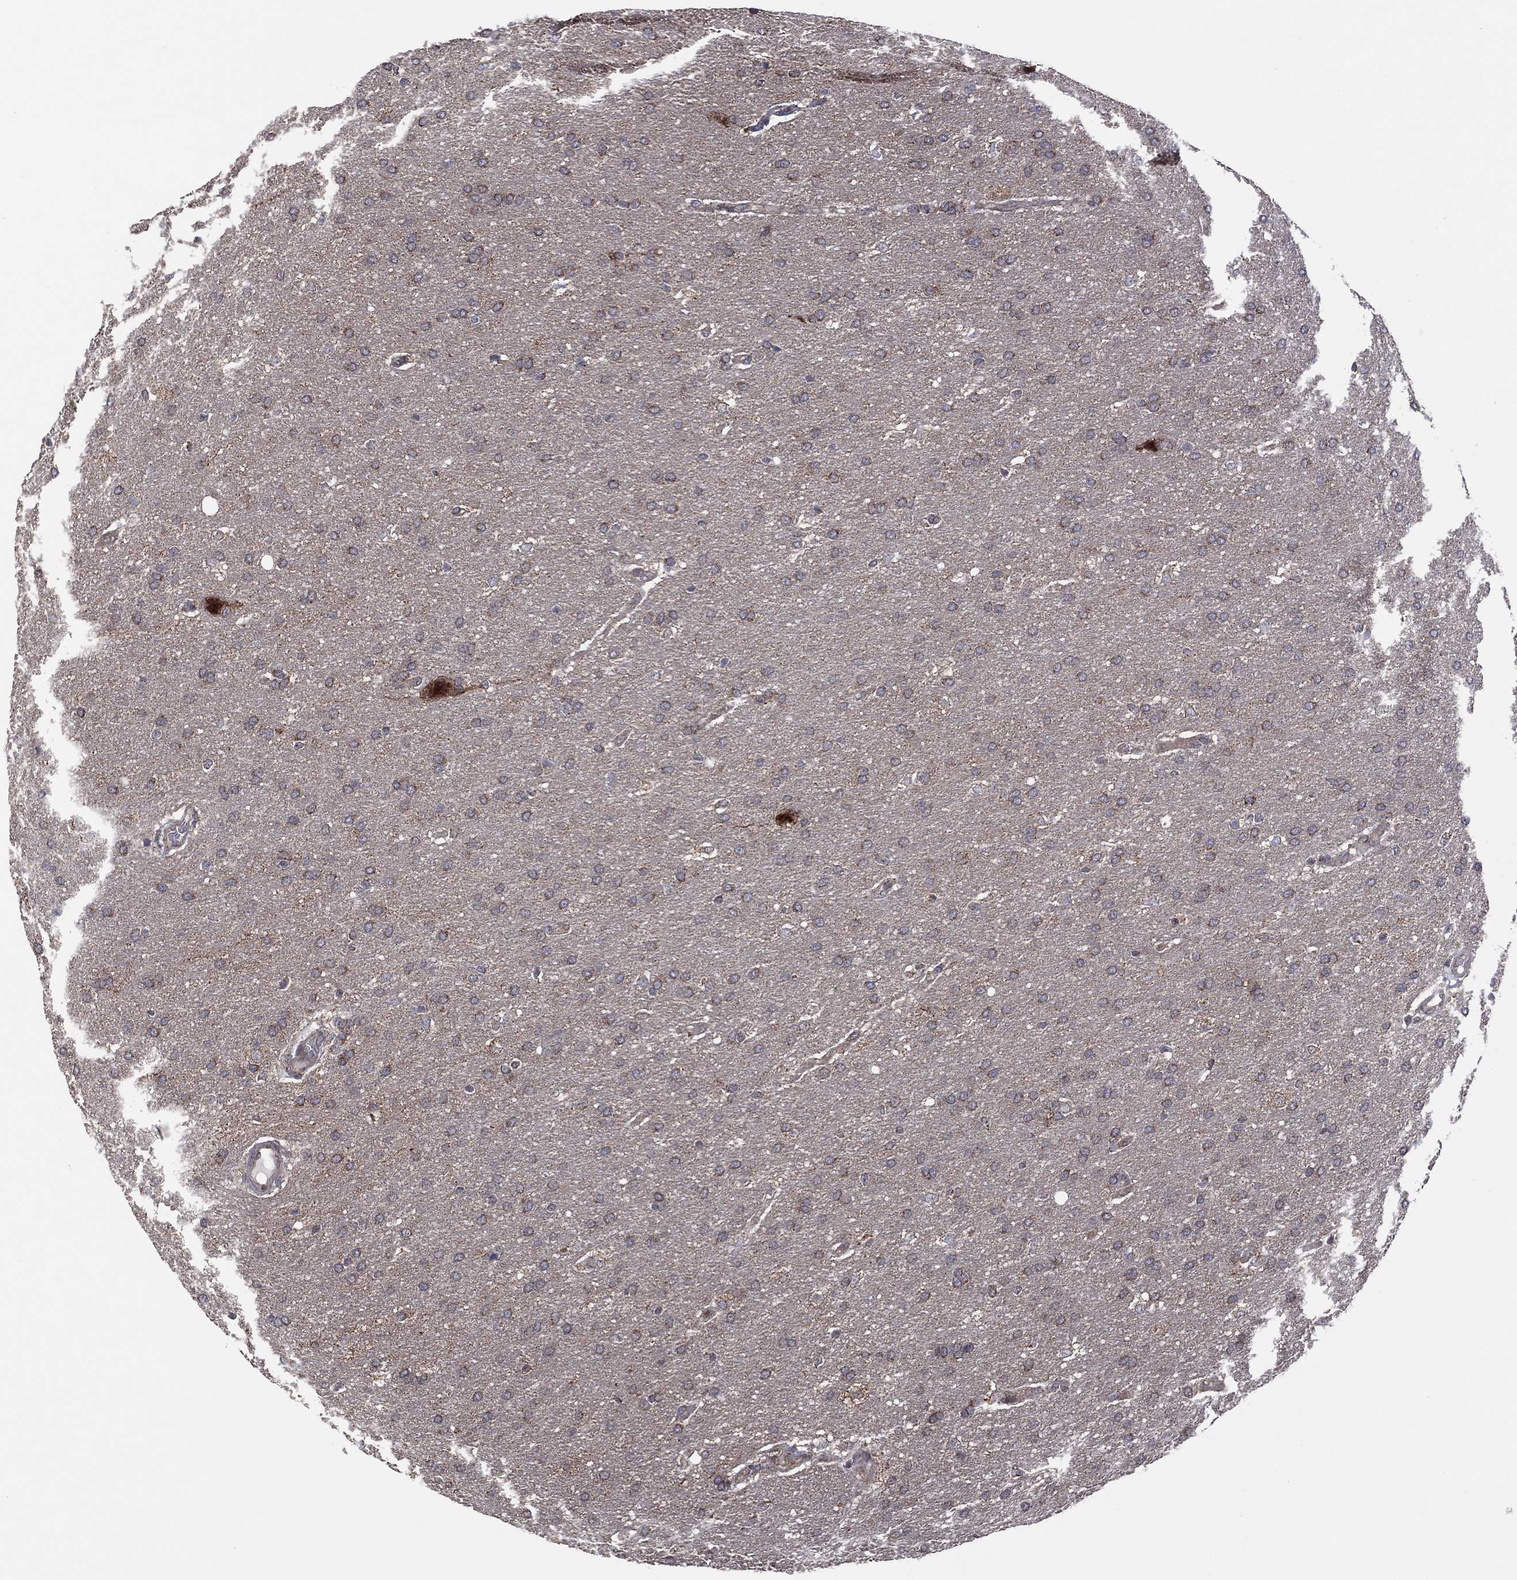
{"staining": {"intensity": "weak", "quantity": "<25%", "location": "cytoplasmic/membranous"}, "tissue": "glioma", "cell_type": "Tumor cells", "image_type": "cancer", "snomed": [{"axis": "morphology", "description": "Glioma, malignant, Low grade"}, {"axis": "topography", "description": "Brain"}], "caption": "Malignant glioma (low-grade) was stained to show a protein in brown. There is no significant staining in tumor cells.", "gene": "PIDD1", "patient": {"sex": "female", "age": 37}}